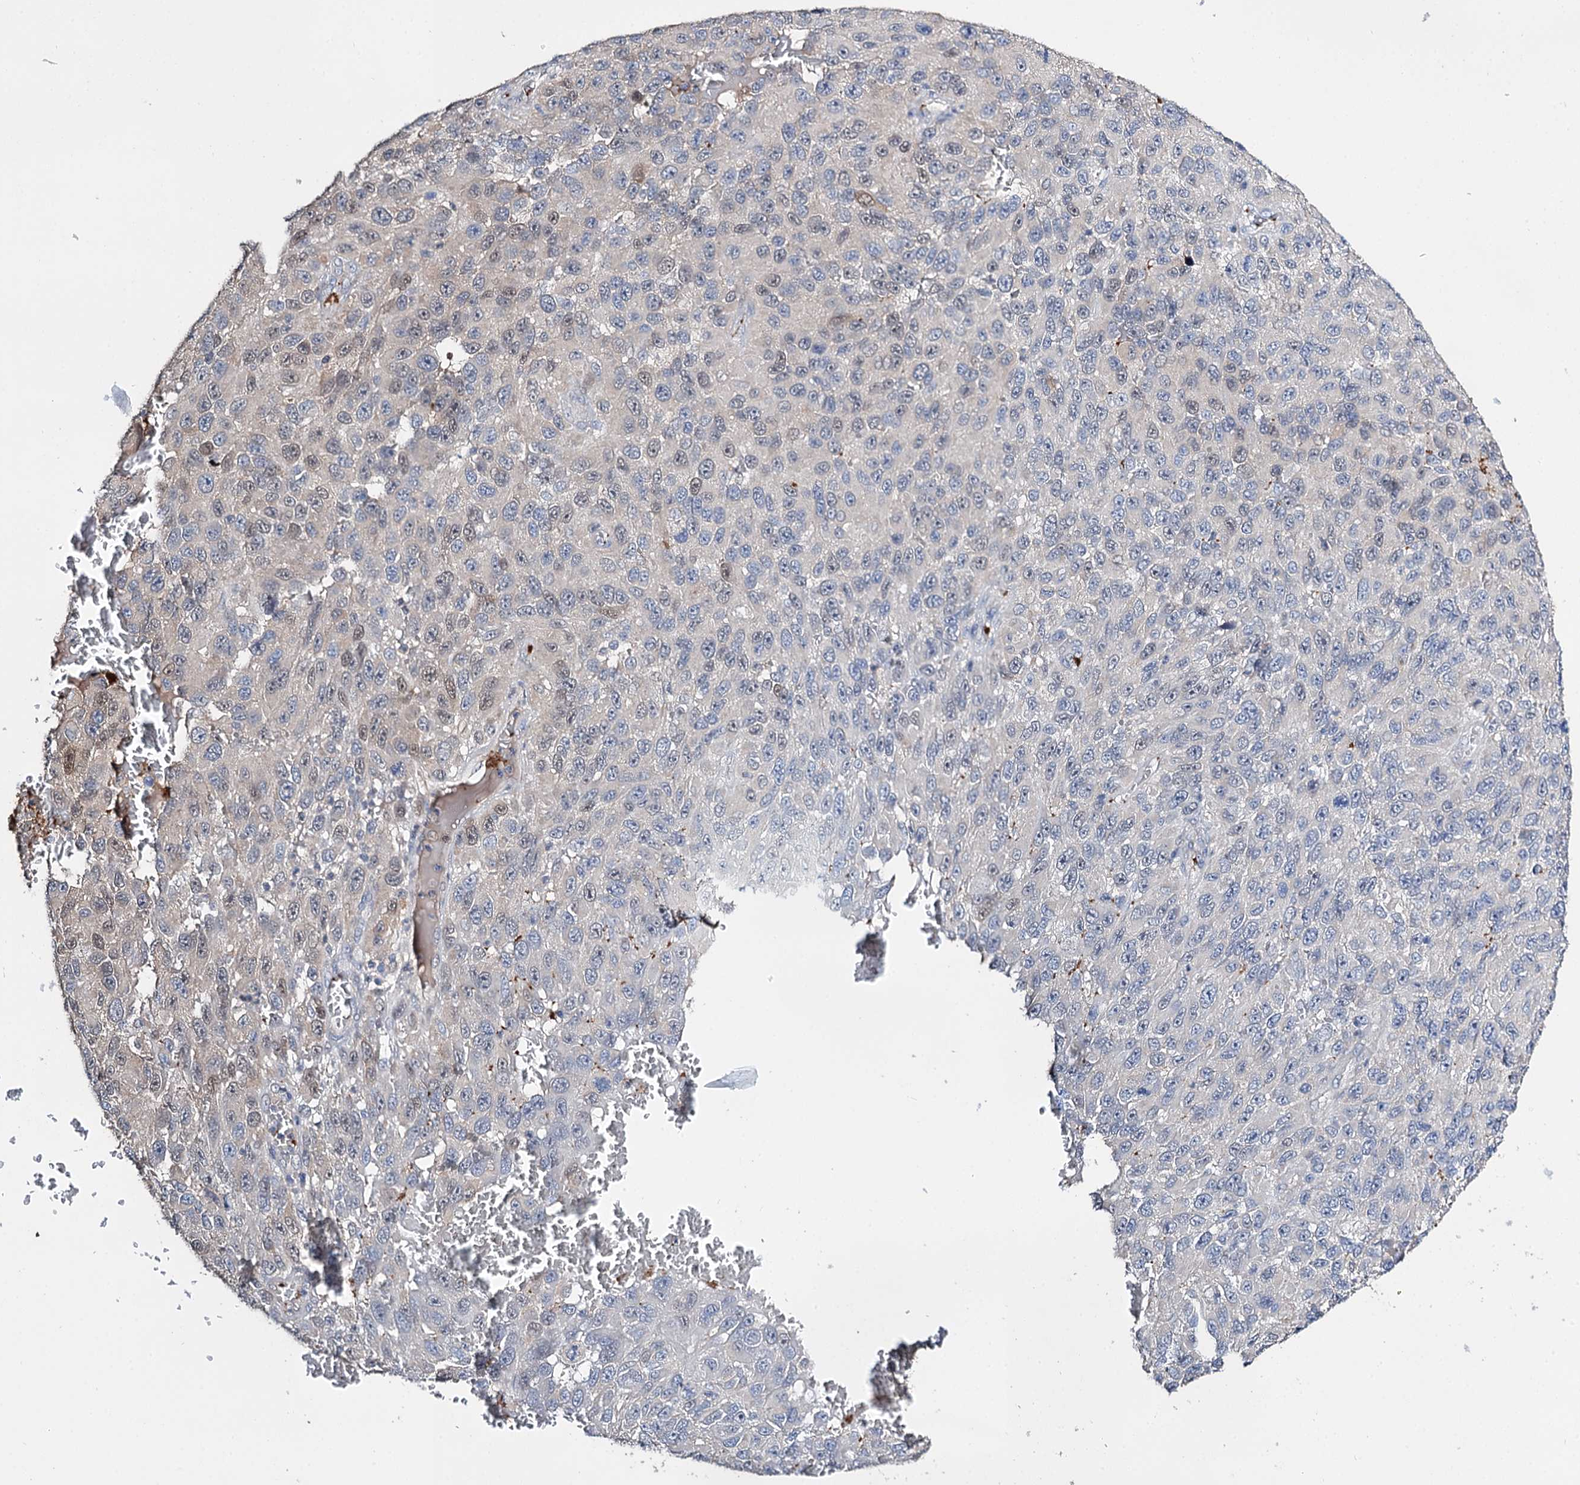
{"staining": {"intensity": "weak", "quantity": "<25%", "location": "nuclear"}, "tissue": "melanoma", "cell_type": "Tumor cells", "image_type": "cancer", "snomed": [{"axis": "morphology", "description": "Normal tissue, NOS"}, {"axis": "morphology", "description": "Malignant melanoma, NOS"}, {"axis": "topography", "description": "Skin"}], "caption": "Immunohistochemistry of human malignant melanoma reveals no positivity in tumor cells.", "gene": "DNAH6", "patient": {"sex": "female", "age": 96}}